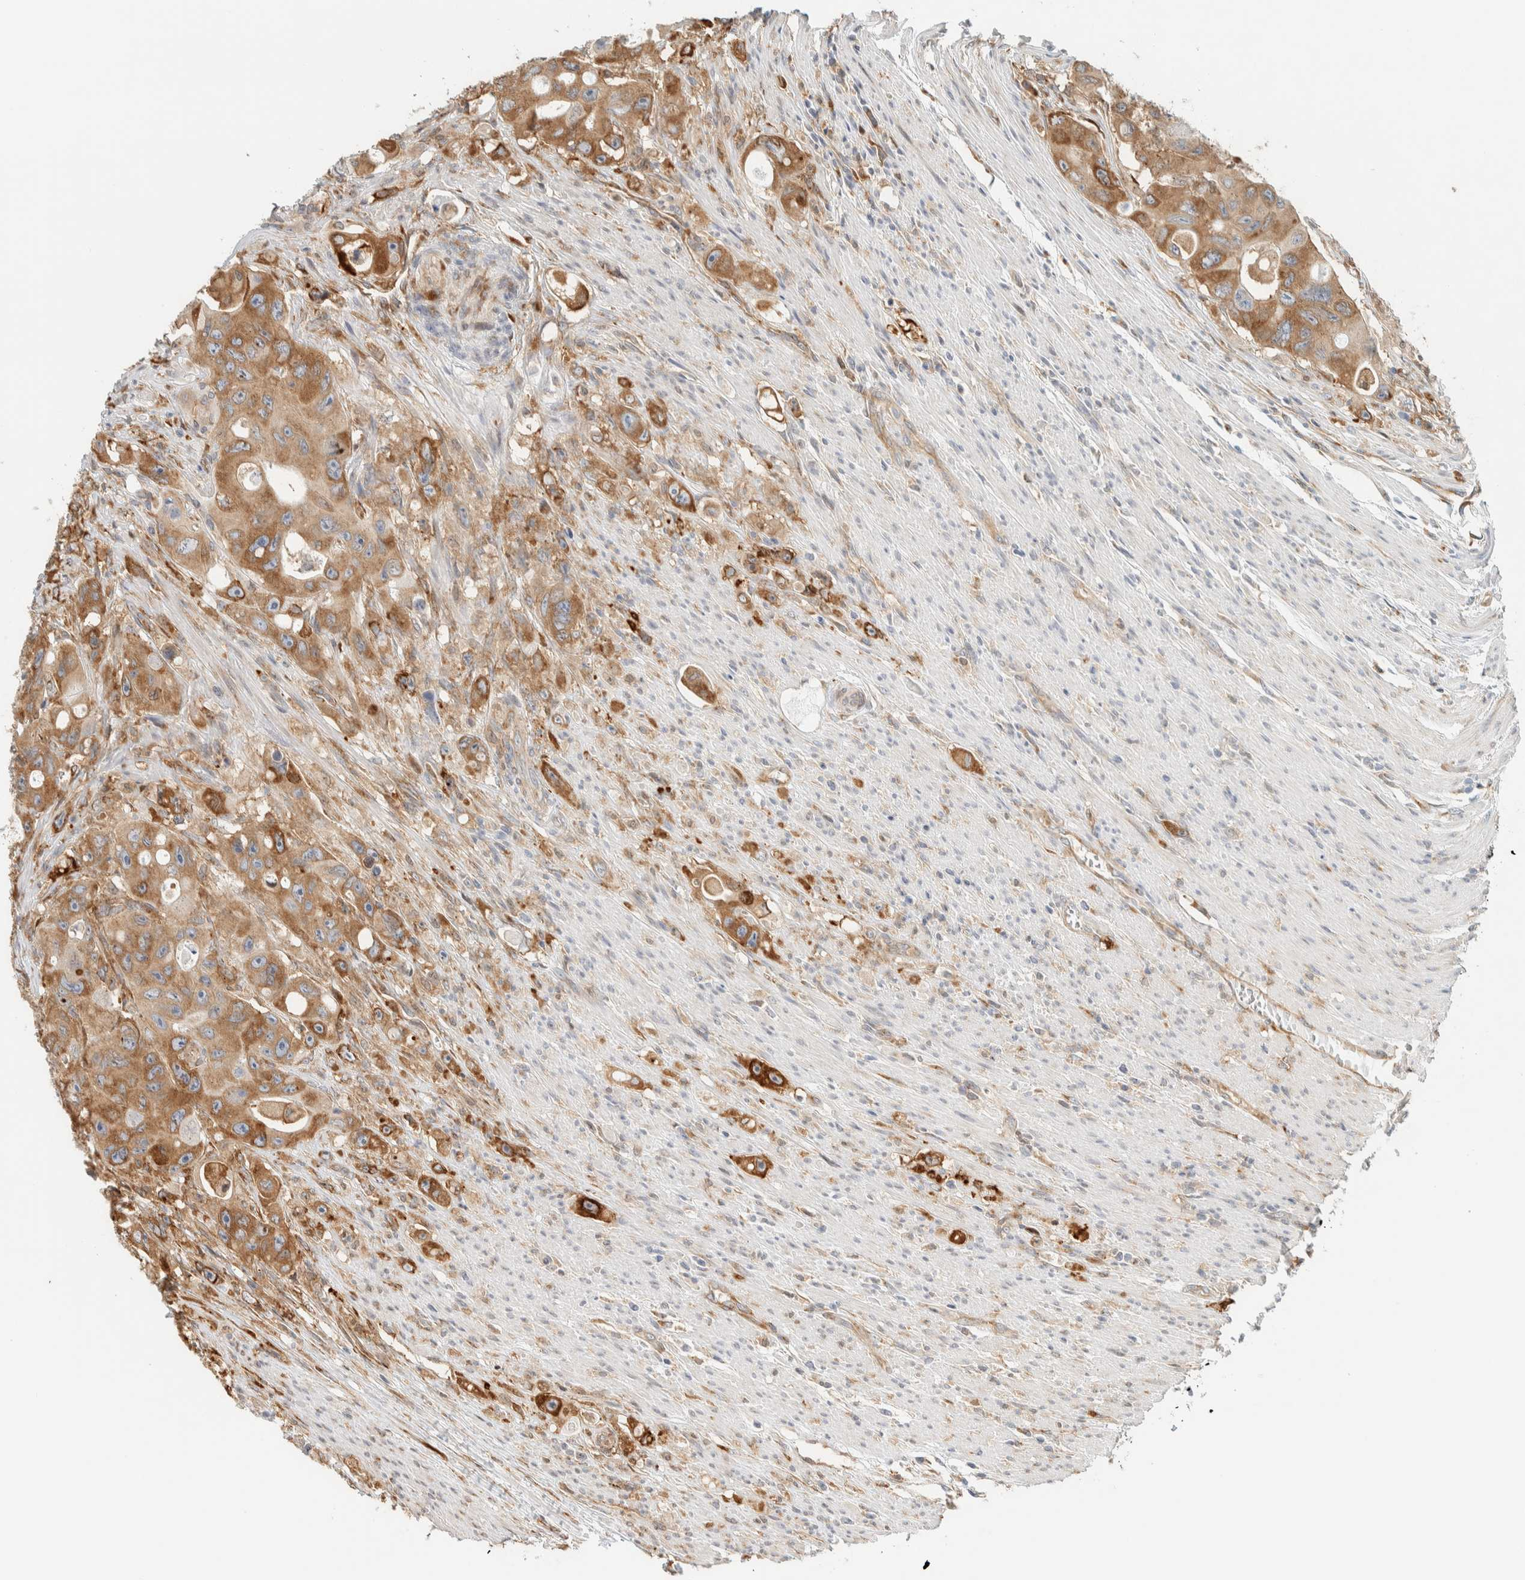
{"staining": {"intensity": "moderate", "quantity": ">75%", "location": "cytoplasmic/membranous"}, "tissue": "colorectal cancer", "cell_type": "Tumor cells", "image_type": "cancer", "snomed": [{"axis": "morphology", "description": "Adenocarcinoma, NOS"}, {"axis": "topography", "description": "Colon"}], "caption": "Human colorectal adenocarcinoma stained with a protein marker reveals moderate staining in tumor cells.", "gene": "LLGL2", "patient": {"sex": "female", "age": 46}}